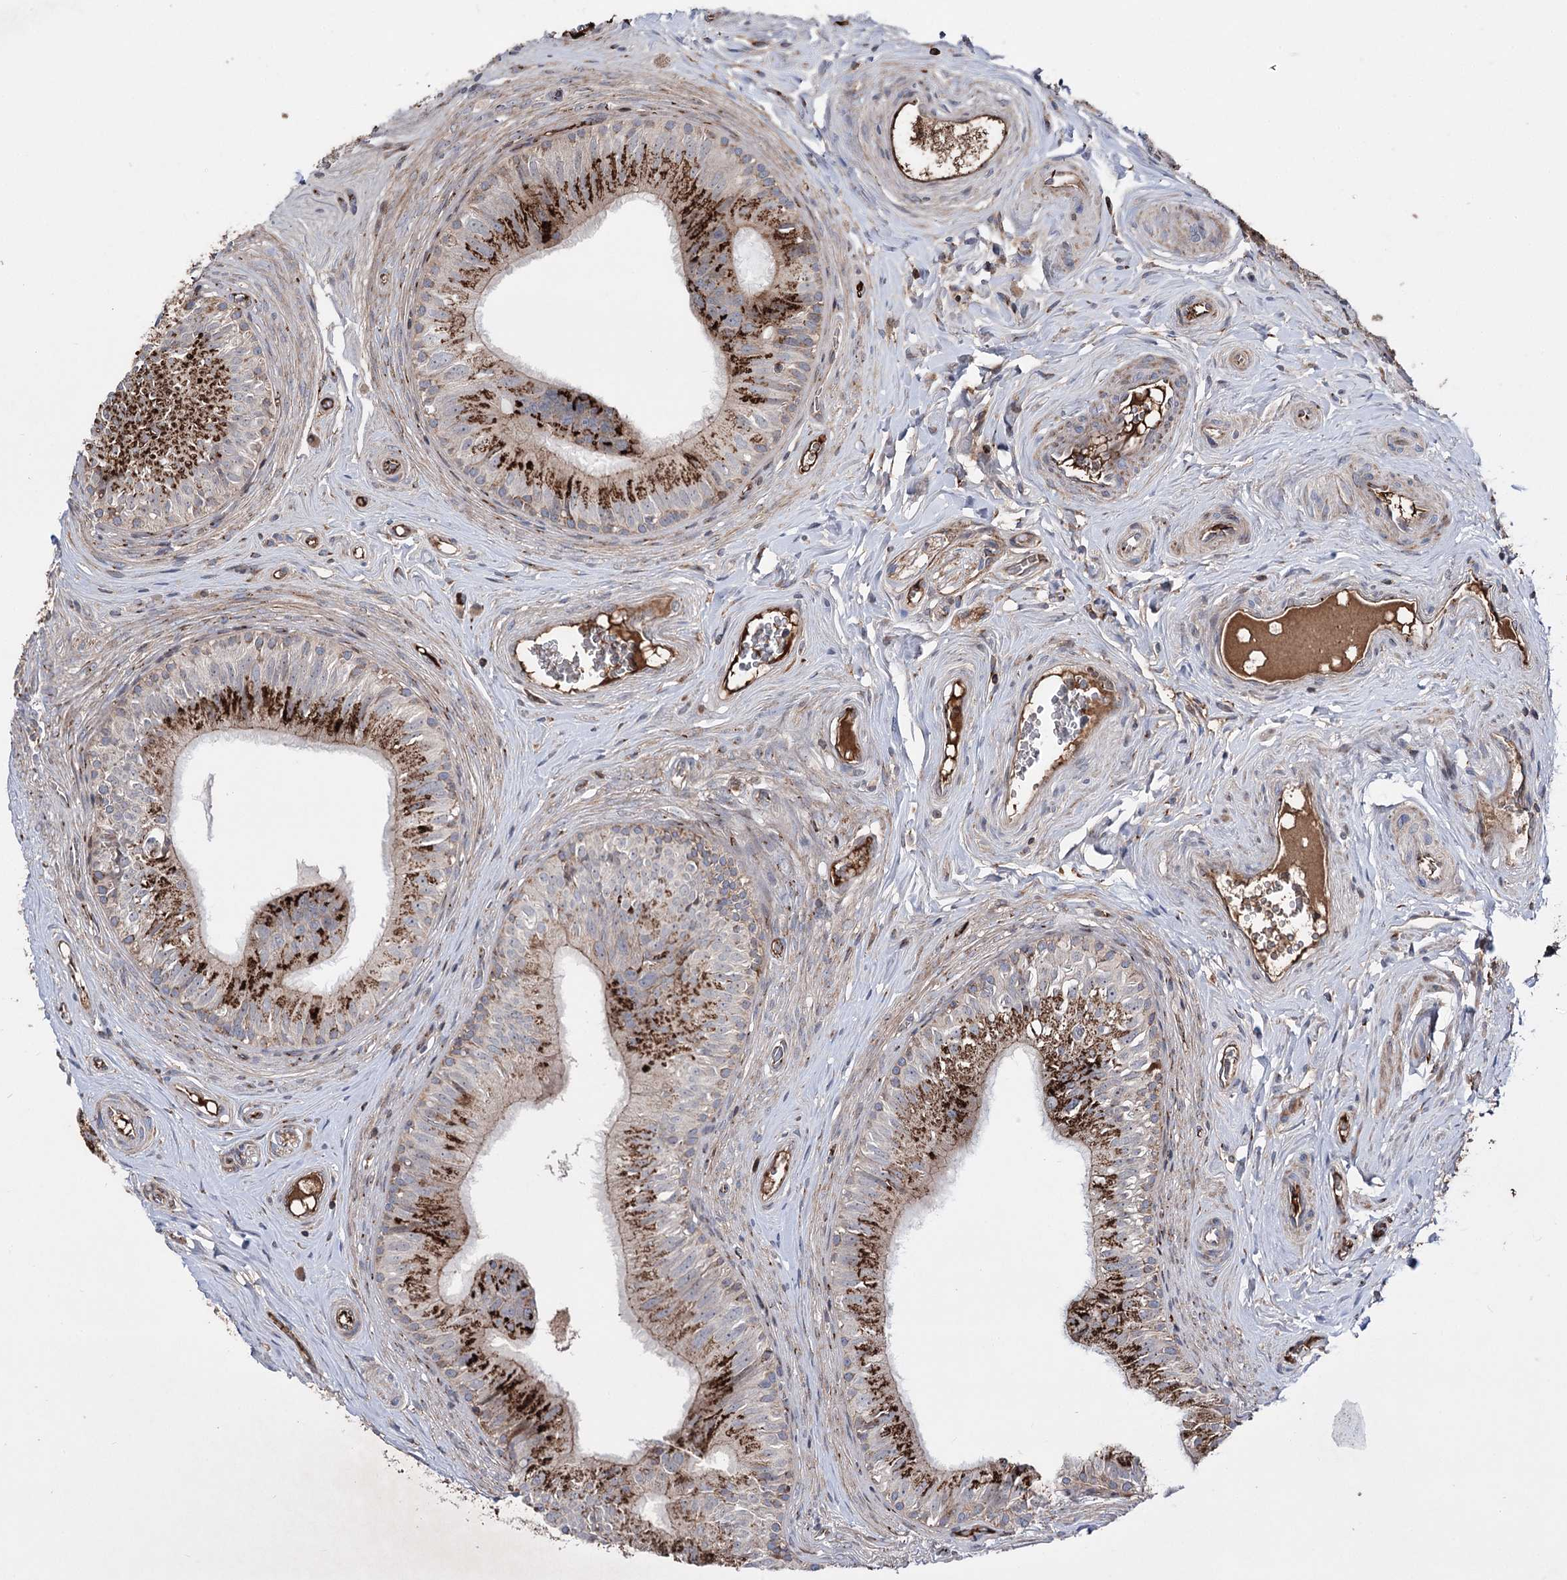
{"staining": {"intensity": "strong", "quantity": ">75%", "location": "cytoplasmic/membranous"}, "tissue": "epididymis", "cell_type": "Glandular cells", "image_type": "normal", "snomed": [{"axis": "morphology", "description": "Normal tissue, NOS"}, {"axis": "topography", "description": "Epididymis"}], "caption": "Glandular cells display high levels of strong cytoplasmic/membranous expression in approximately >75% of cells in normal epididymis. The staining was performed using DAB to visualize the protein expression in brown, while the nuclei were stained in blue with hematoxylin (Magnification: 20x).", "gene": "ARHGAP20", "patient": {"sex": "male", "age": 46}}